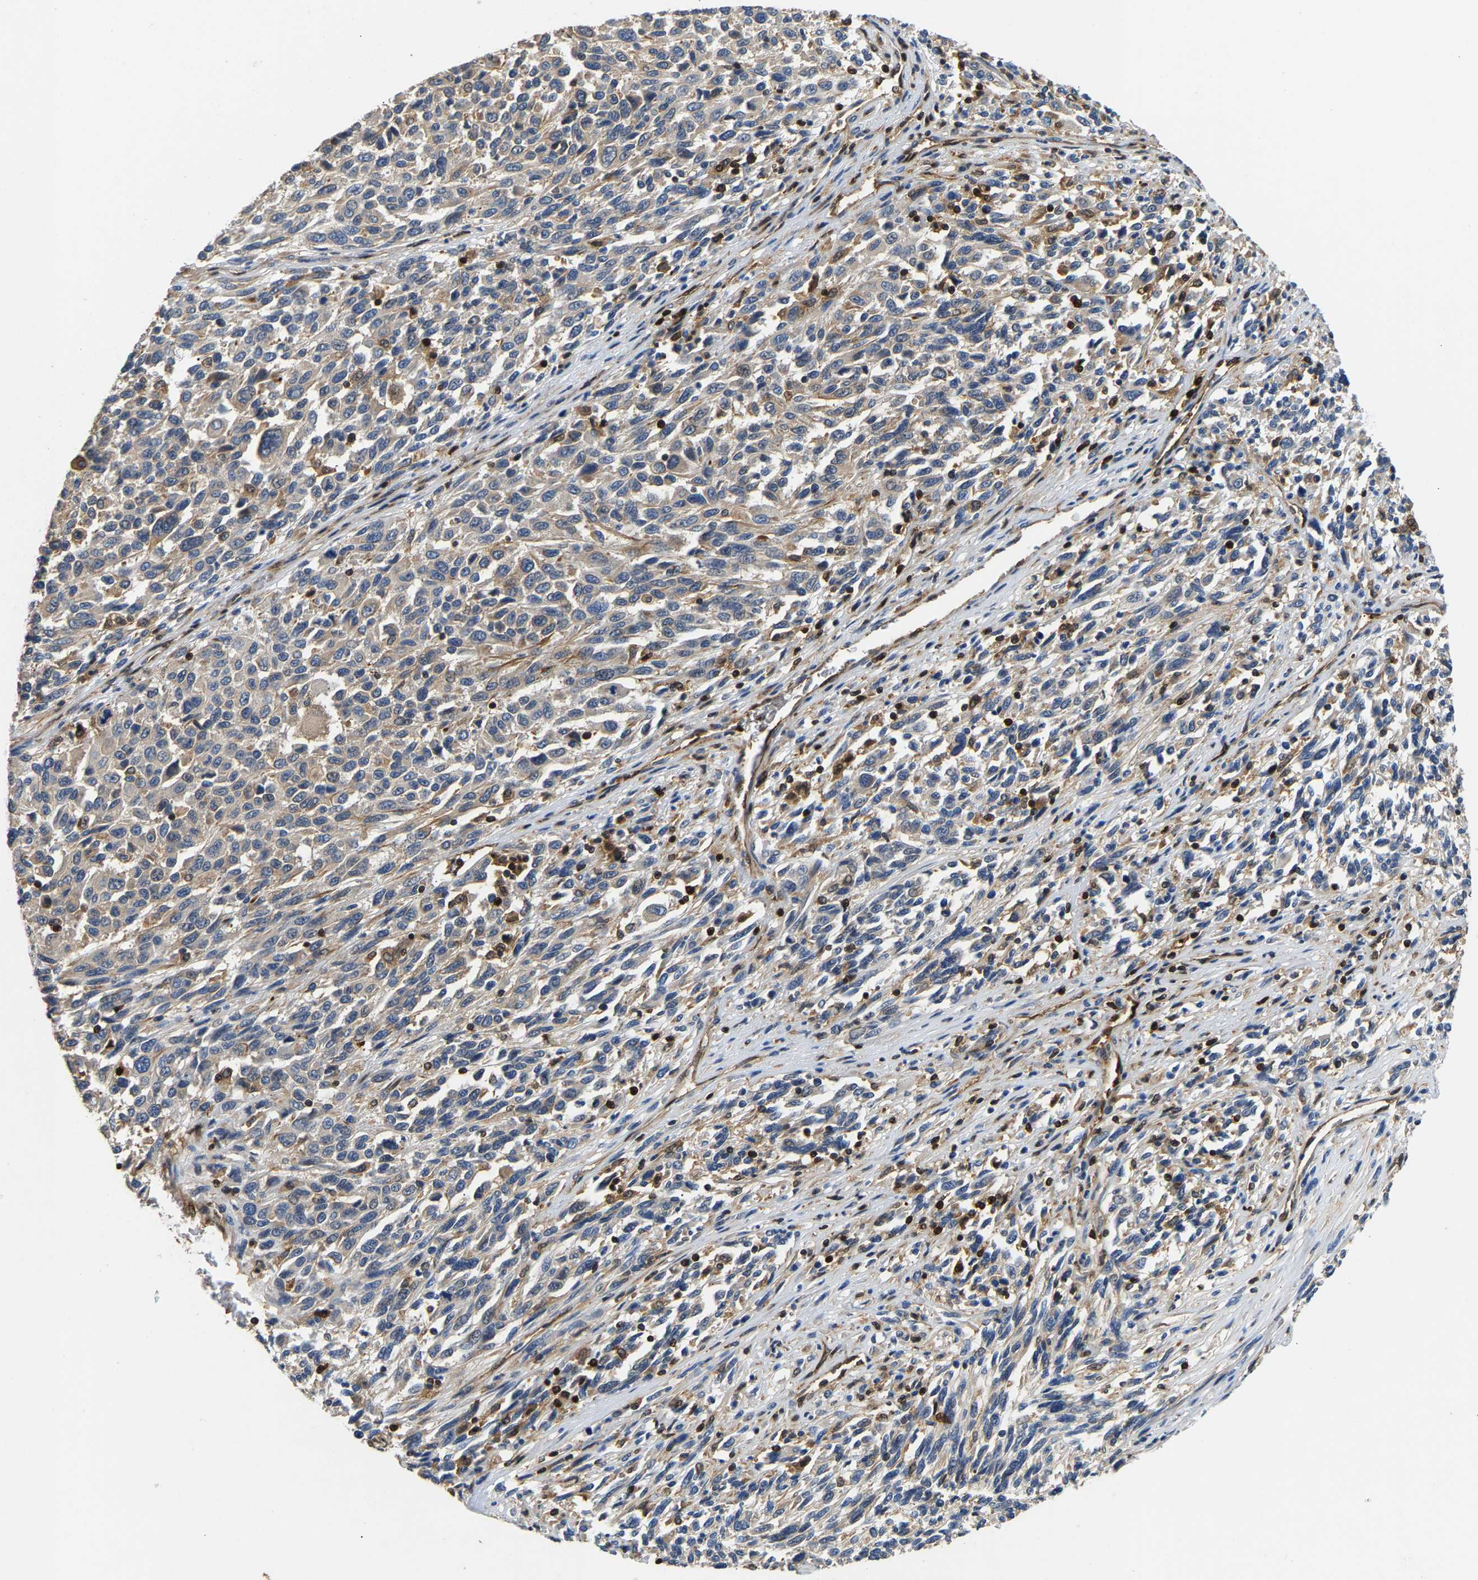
{"staining": {"intensity": "weak", "quantity": "25%-75%", "location": "cytoplasmic/membranous"}, "tissue": "melanoma", "cell_type": "Tumor cells", "image_type": "cancer", "snomed": [{"axis": "morphology", "description": "Malignant melanoma, Metastatic site"}, {"axis": "topography", "description": "Lymph node"}], "caption": "Weak cytoplasmic/membranous protein staining is present in about 25%-75% of tumor cells in melanoma.", "gene": "GIMAP7", "patient": {"sex": "male", "age": 61}}